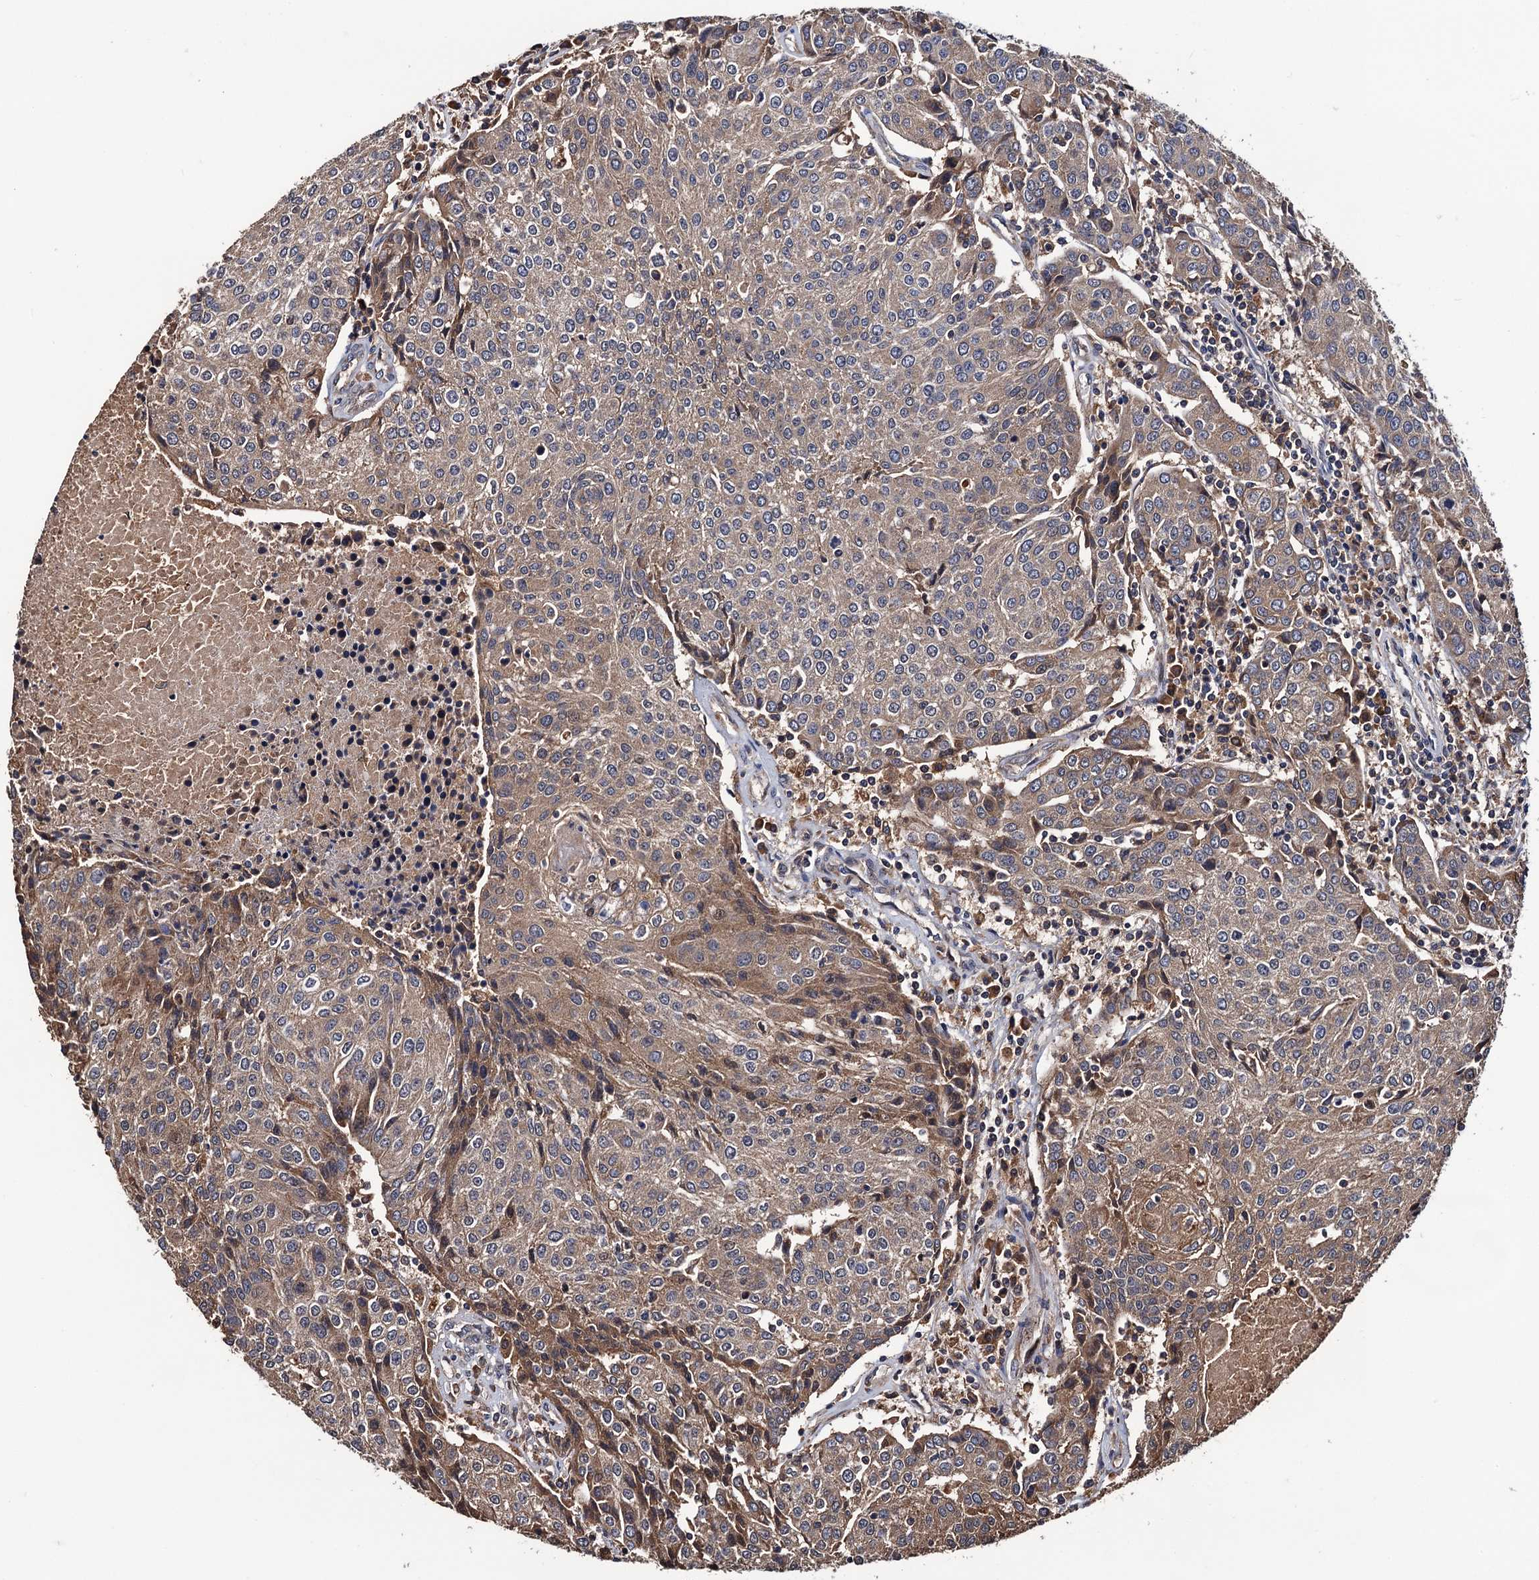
{"staining": {"intensity": "moderate", "quantity": ">75%", "location": "cytoplasmic/membranous"}, "tissue": "urothelial cancer", "cell_type": "Tumor cells", "image_type": "cancer", "snomed": [{"axis": "morphology", "description": "Urothelial carcinoma, High grade"}, {"axis": "topography", "description": "Urinary bladder"}], "caption": "Urothelial cancer stained with immunohistochemistry (IHC) exhibits moderate cytoplasmic/membranous positivity in approximately >75% of tumor cells. The staining was performed using DAB, with brown indicating positive protein expression. Nuclei are stained blue with hematoxylin.", "gene": "RGS11", "patient": {"sex": "female", "age": 85}}